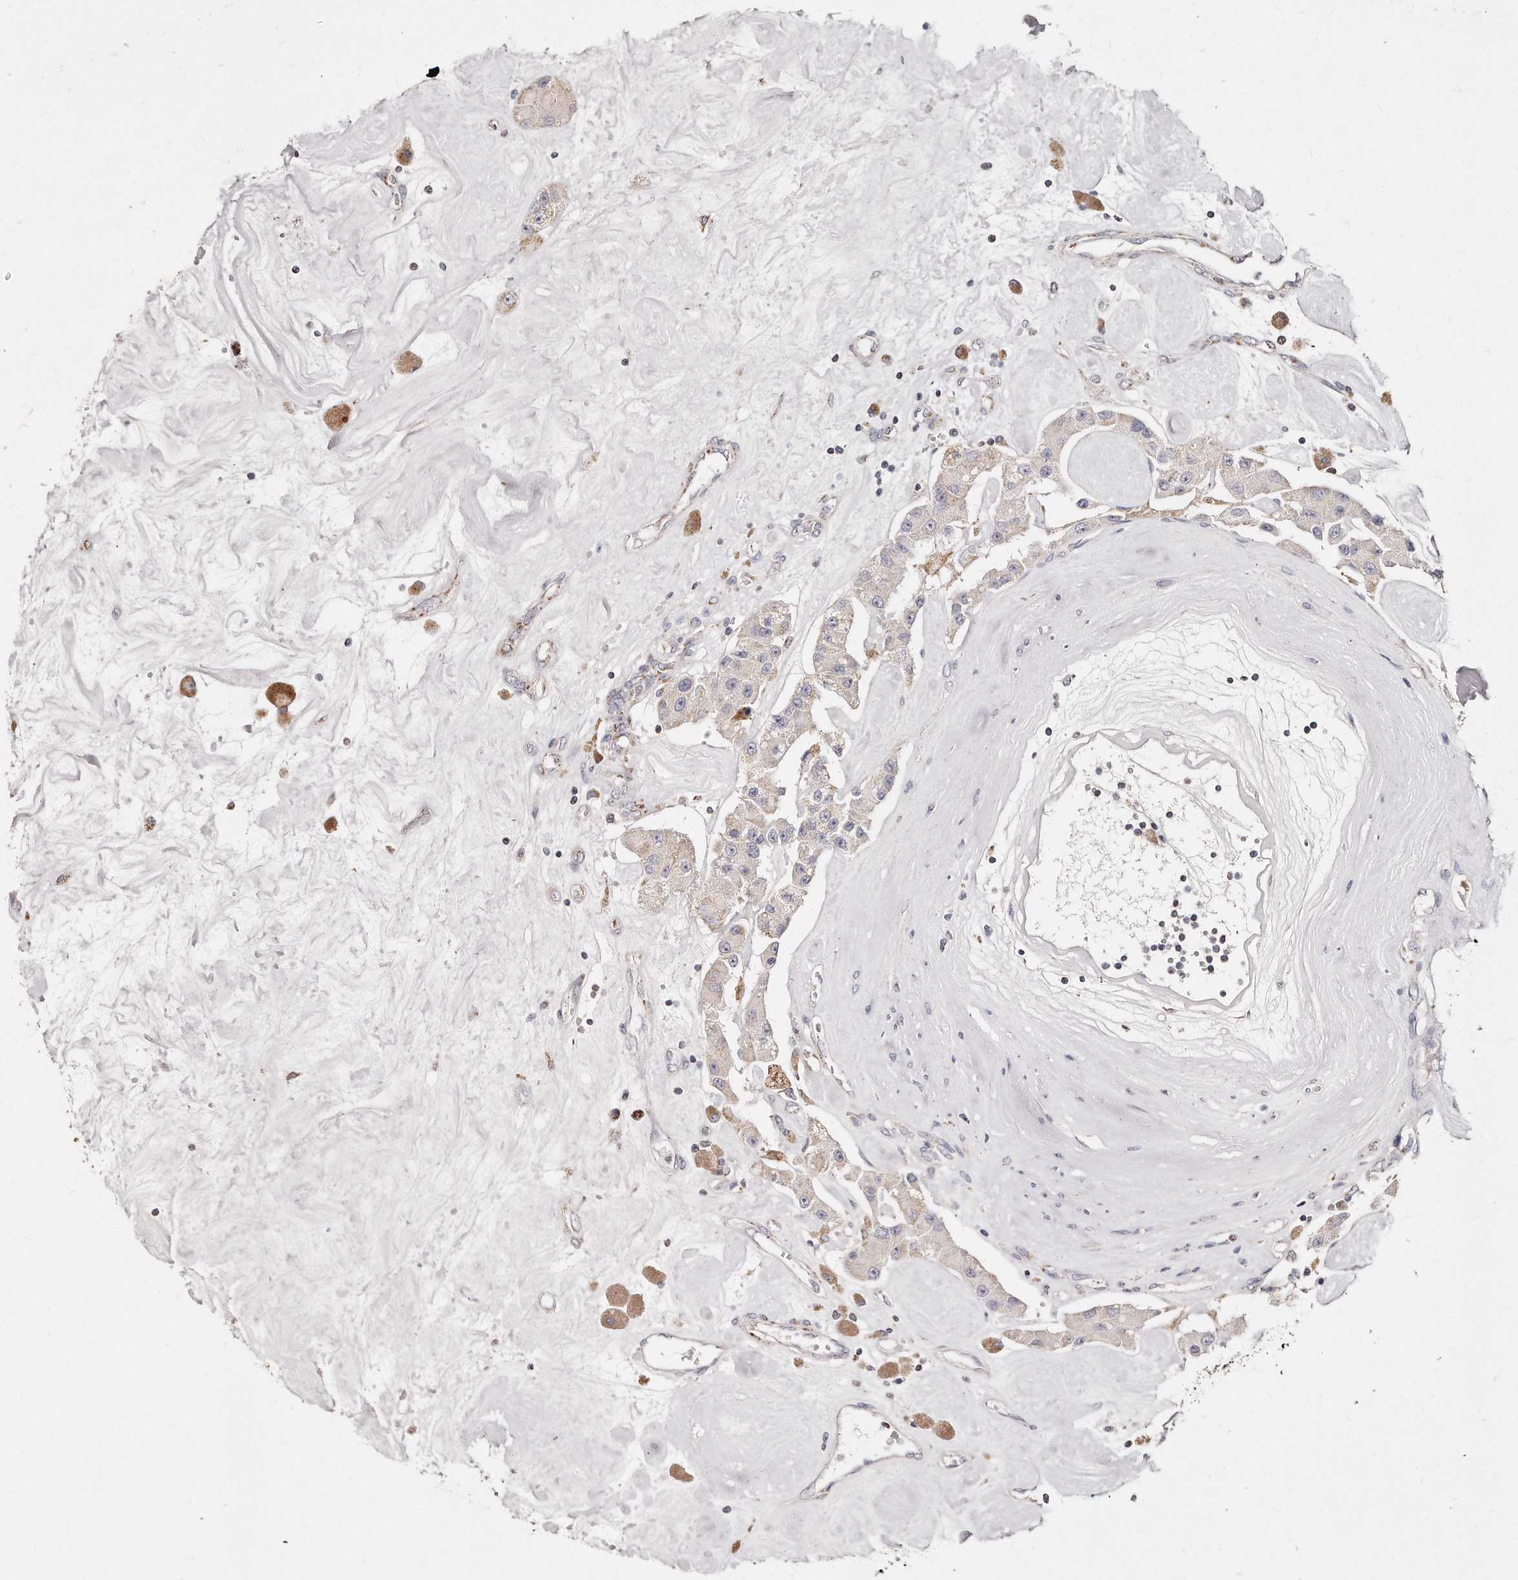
{"staining": {"intensity": "negative", "quantity": "none", "location": "none"}, "tissue": "carcinoid", "cell_type": "Tumor cells", "image_type": "cancer", "snomed": [{"axis": "morphology", "description": "Carcinoid, malignant, NOS"}, {"axis": "topography", "description": "Pancreas"}], "caption": "This is a histopathology image of immunohistochemistry staining of carcinoid, which shows no positivity in tumor cells.", "gene": "RTKN", "patient": {"sex": "male", "age": 41}}